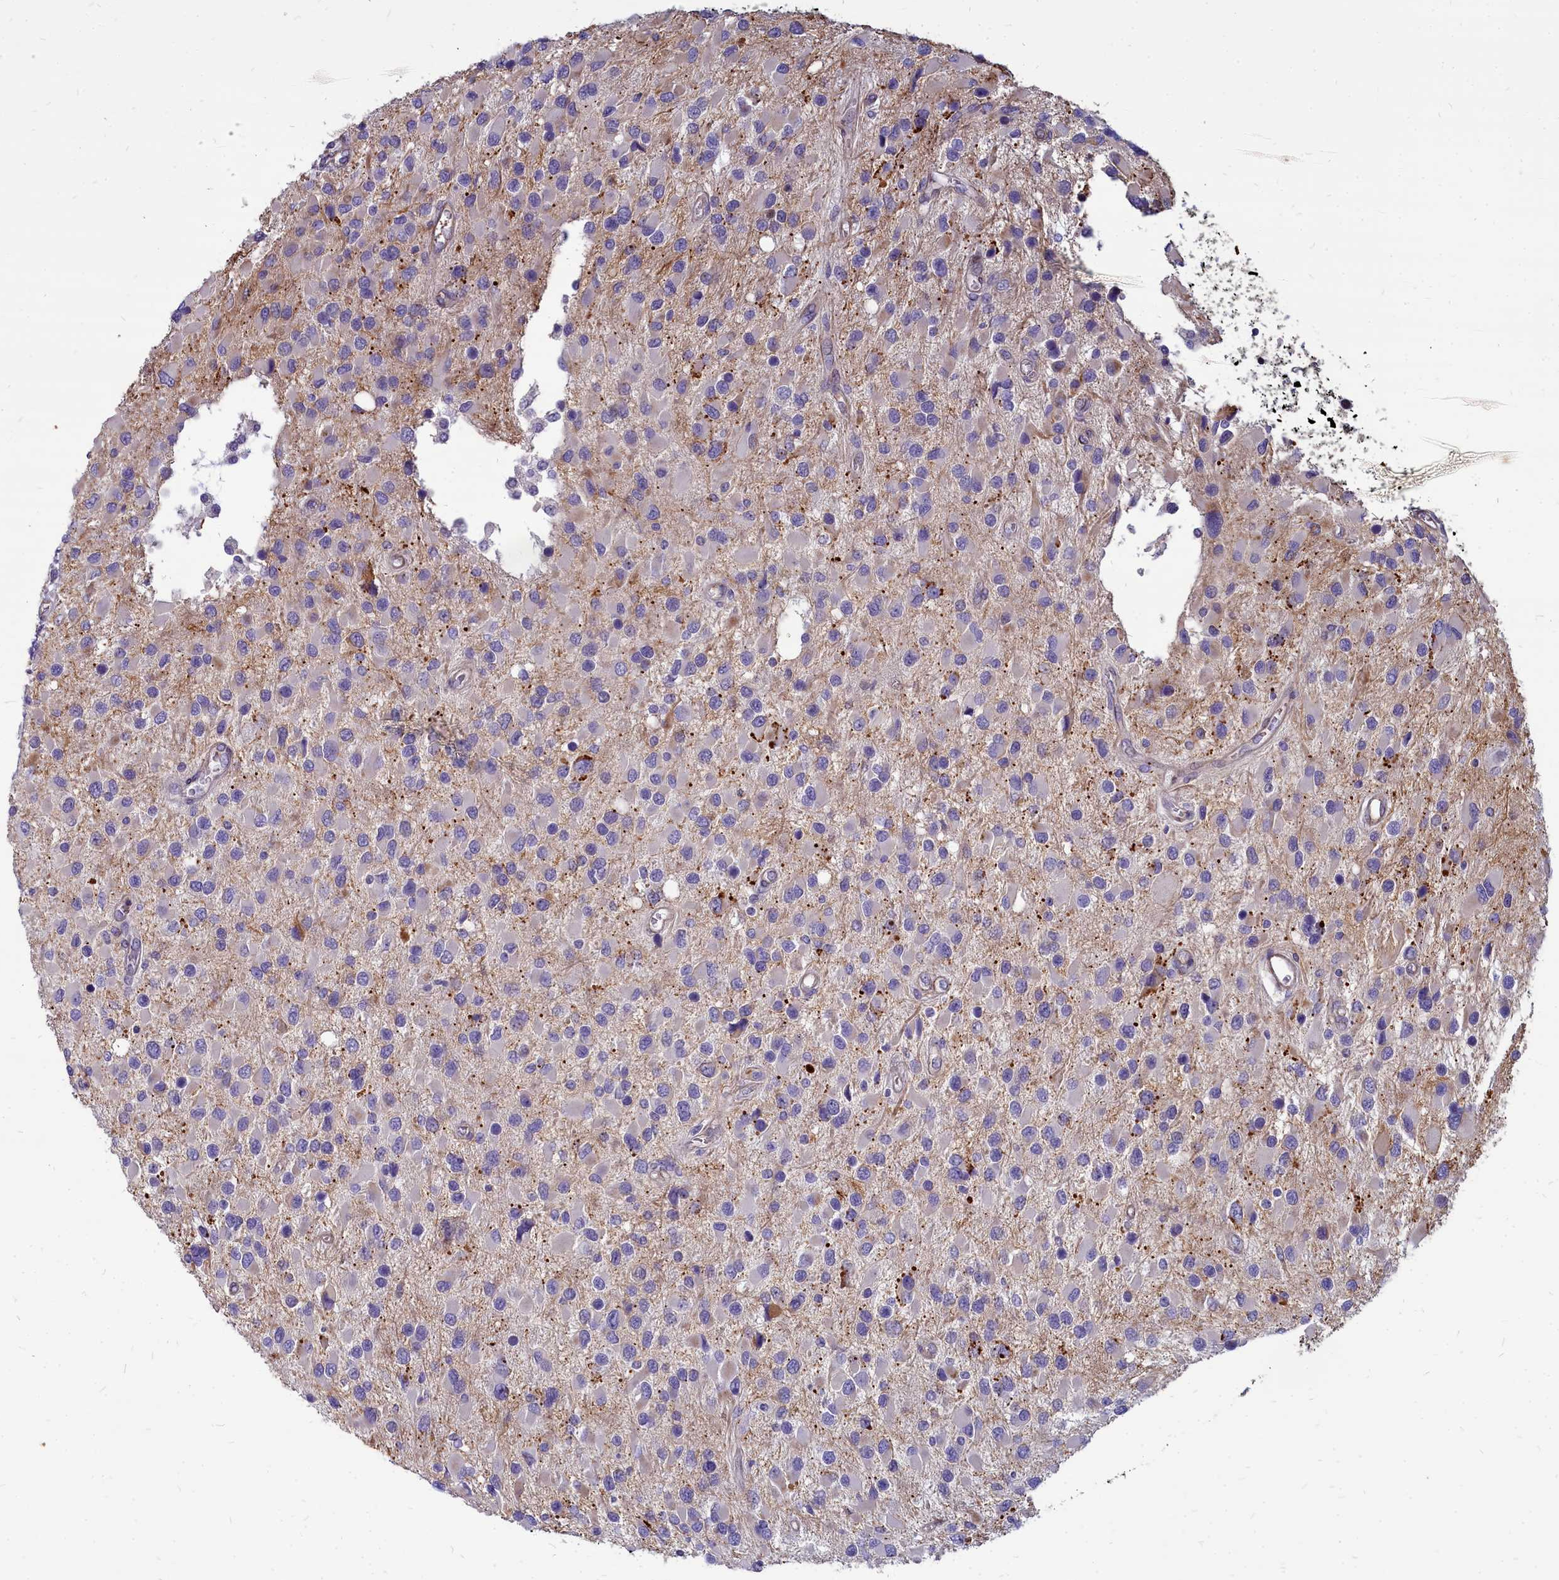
{"staining": {"intensity": "negative", "quantity": "none", "location": "none"}, "tissue": "glioma", "cell_type": "Tumor cells", "image_type": "cancer", "snomed": [{"axis": "morphology", "description": "Glioma, malignant, High grade"}, {"axis": "topography", "description": "Brain"}], "caption": "This is a micrograph of IHC staining of glioma, which shows no staining in tumor cells.", "gene": "TTC5", "patient": {"sex": "male", "age": 53}}